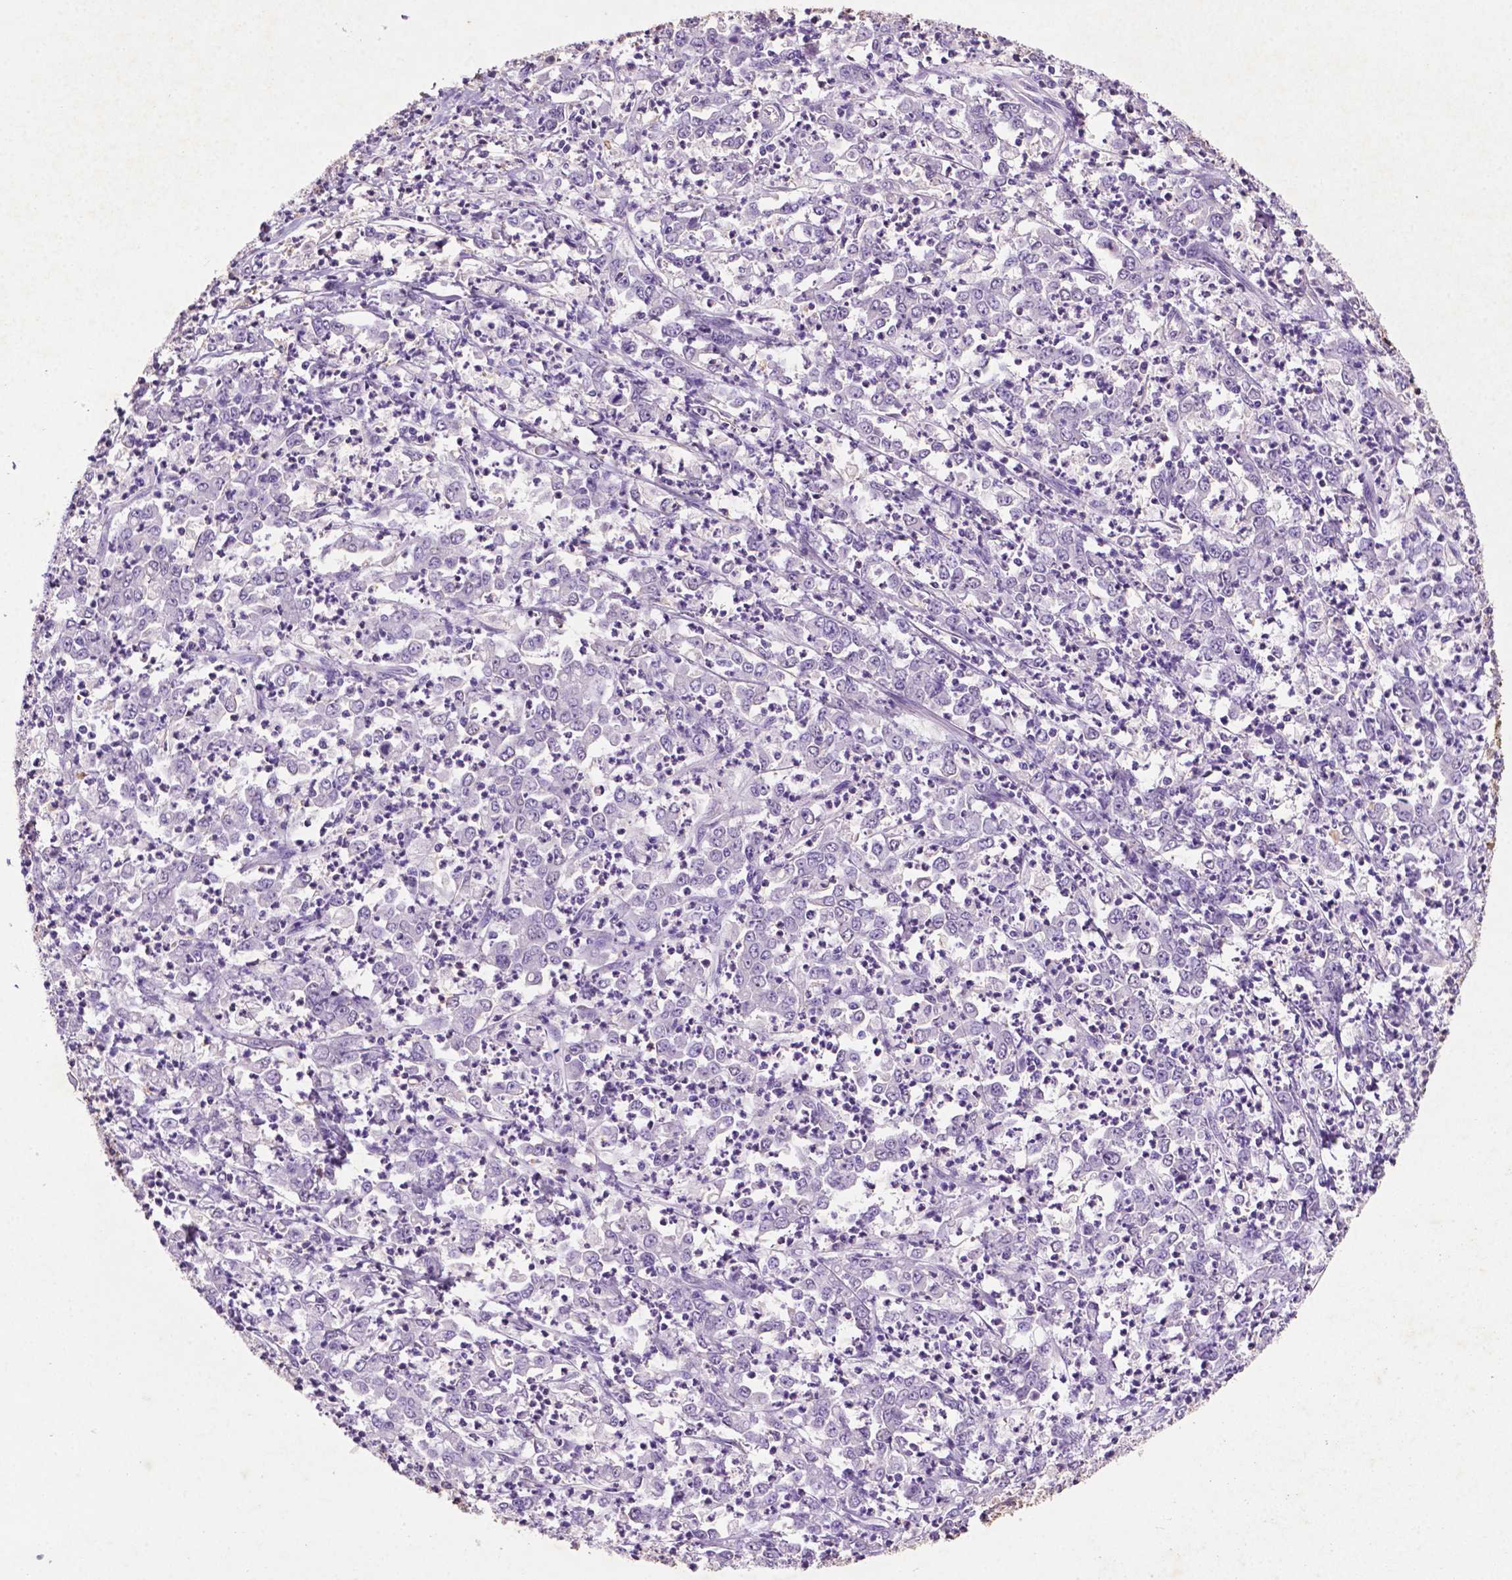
{"staining": {"intensity": "negative", "quantity": "none", "location": "none"}, "tissue": "stomach cancer", "cell_type": "Tumor cells", "image_type": "cancer", "snomed": [{"axis": "morphology", "description": "Adenocarcinoma, NOS"}, {"axis": "topography", "description": "Stomach, lower"}], "caption": "Immunohistochemistry (IHC) image of human stomach cancer (adenocarcinoma) stained for a protein (brown), which displays no positivity in tumor cells. (Stains: DAB (3,3'-diaminobenzidine) immunohistochemistry (IHC) with hematoxylin counter stain, Microscopy: brightfield microscopy at high magnification).", "gene": "C18orf21", "patient": {"sex": "female", "age": 71}}